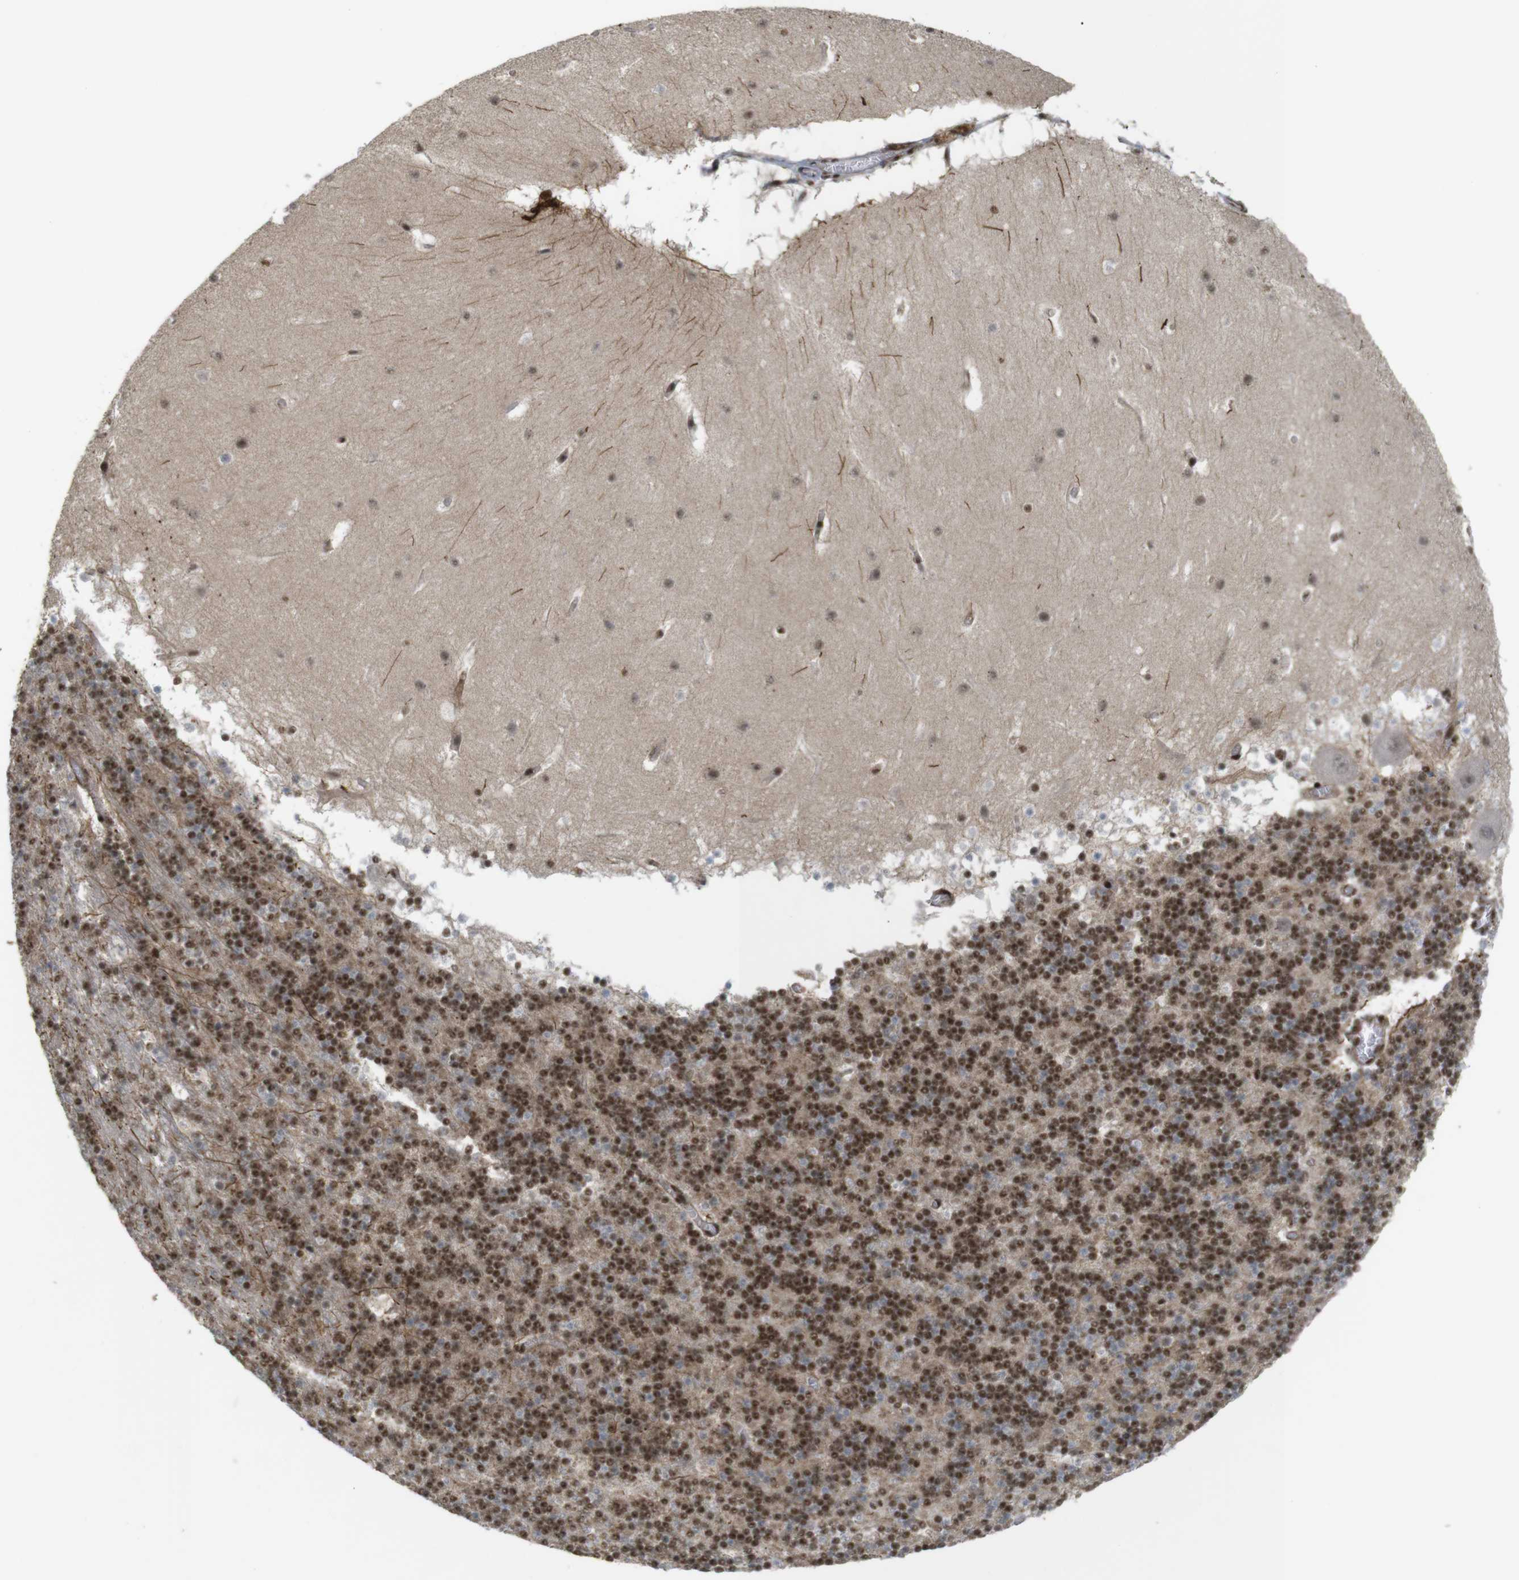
{"staining": {"intensity": "strong", "quantity": ">75%", "location": "nuclear"}, "tissue": "cerebellum", "cell_type": "Cells in granular layer", "image_type": "normal", "snomed": [{"axis": "morphology", "description": "Normal tissue, NOS"}, {"axis": "topography", "description": "Cerebellum"}], "caption": "High-magnification brightfield microscopy of normal cerebellum stained with DAB (3,3'-diaminobenzidine) (brown) and counterstained with hematoxylin (blue). cells in granular layer exhibit strong nuclear positivity is identified in approximately>75% of cells.", "gene": "SP2", "patient": {"sex": "male", "age": 45}}